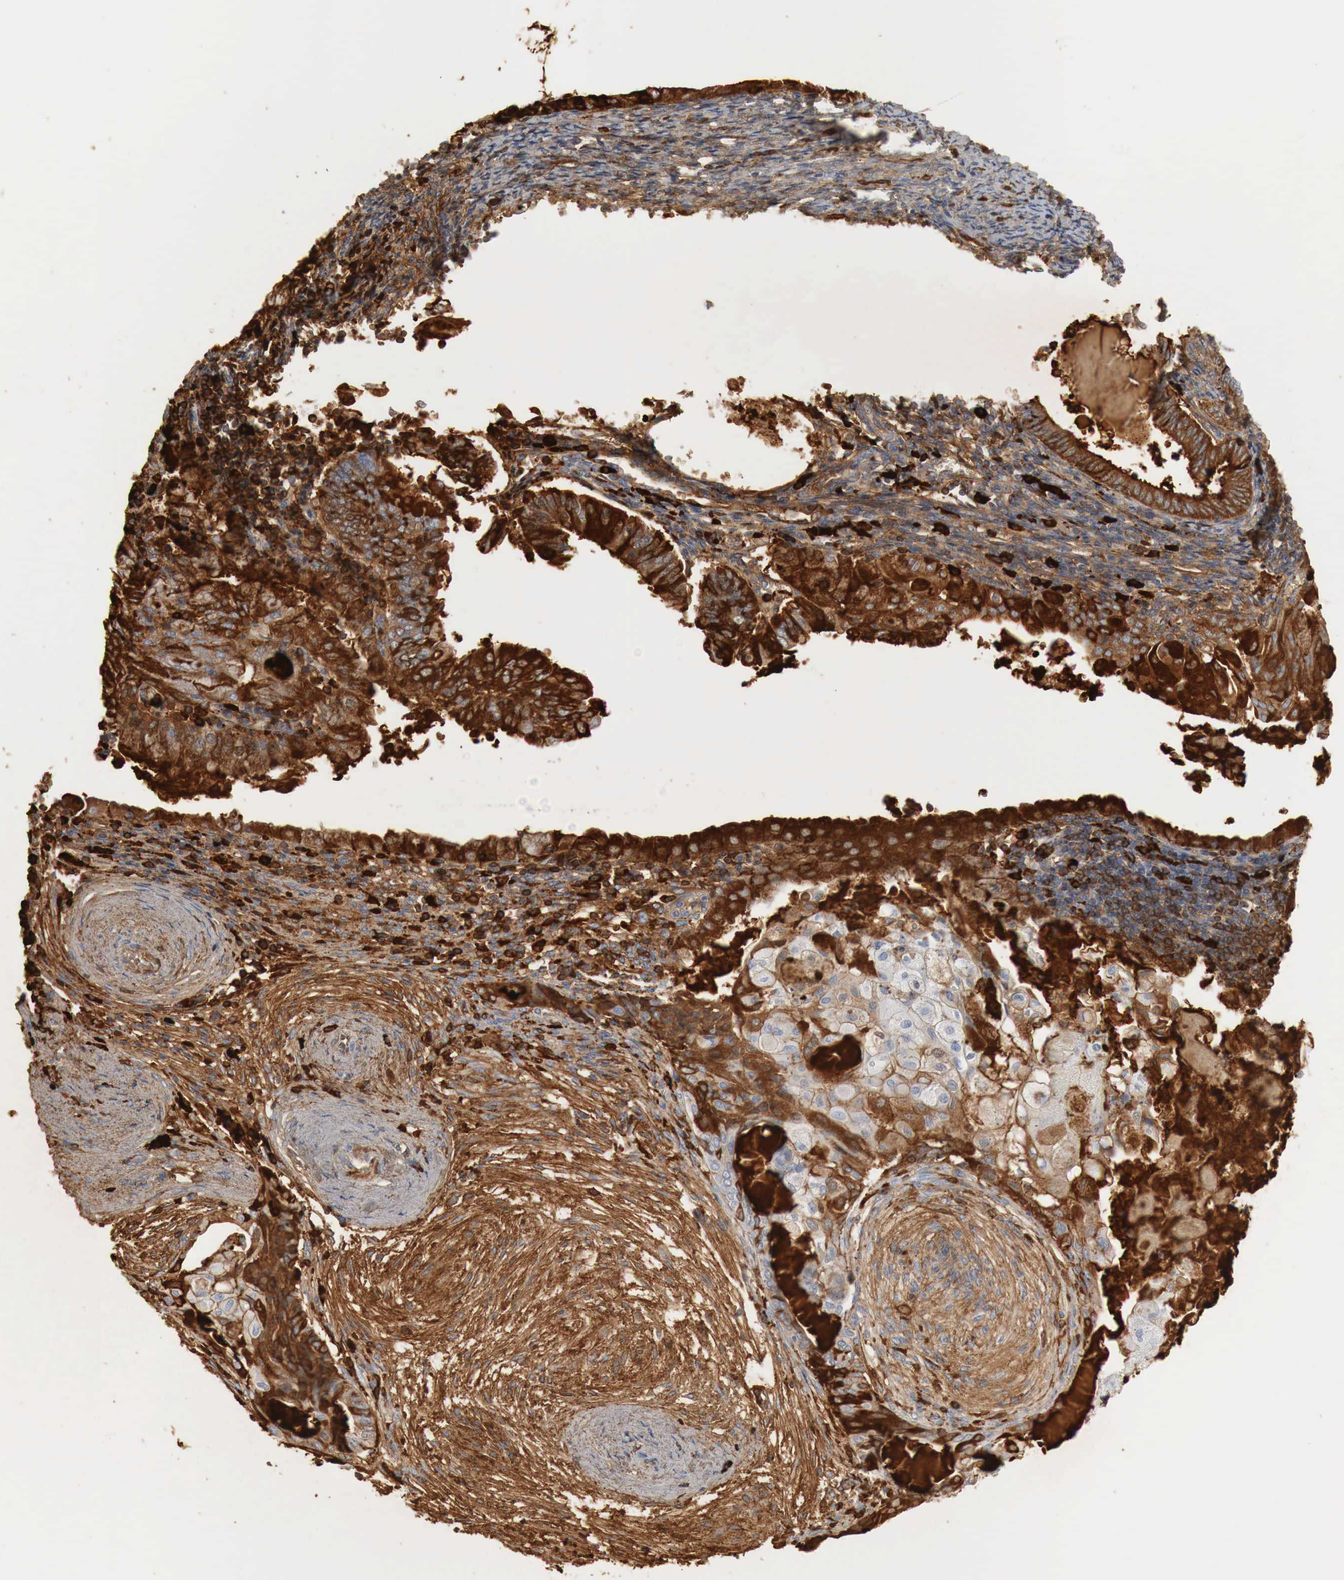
{"staining": {"intensity": "strong", "quantity": ">75%", "location": "cytoplasmic/membranous"}, "tissue": "endometrial cancer", "cell_type": "Tumor cells", "image_type": "cancer", "snomed": [{"axis": "morphology", "description": "Adenocarcinoma, NOS"}, {"axis": "topography", "description": "Endometrium"}], "caption": "Immunohistochemical staining of endometrial cancer (adenocarcinoma) exhibits high levels of strong cytoplasmic/membranous positivity in about >75% of tumor cells.", "gene": "IGLC3", "patient": {"sex": "female", "age": 79}}